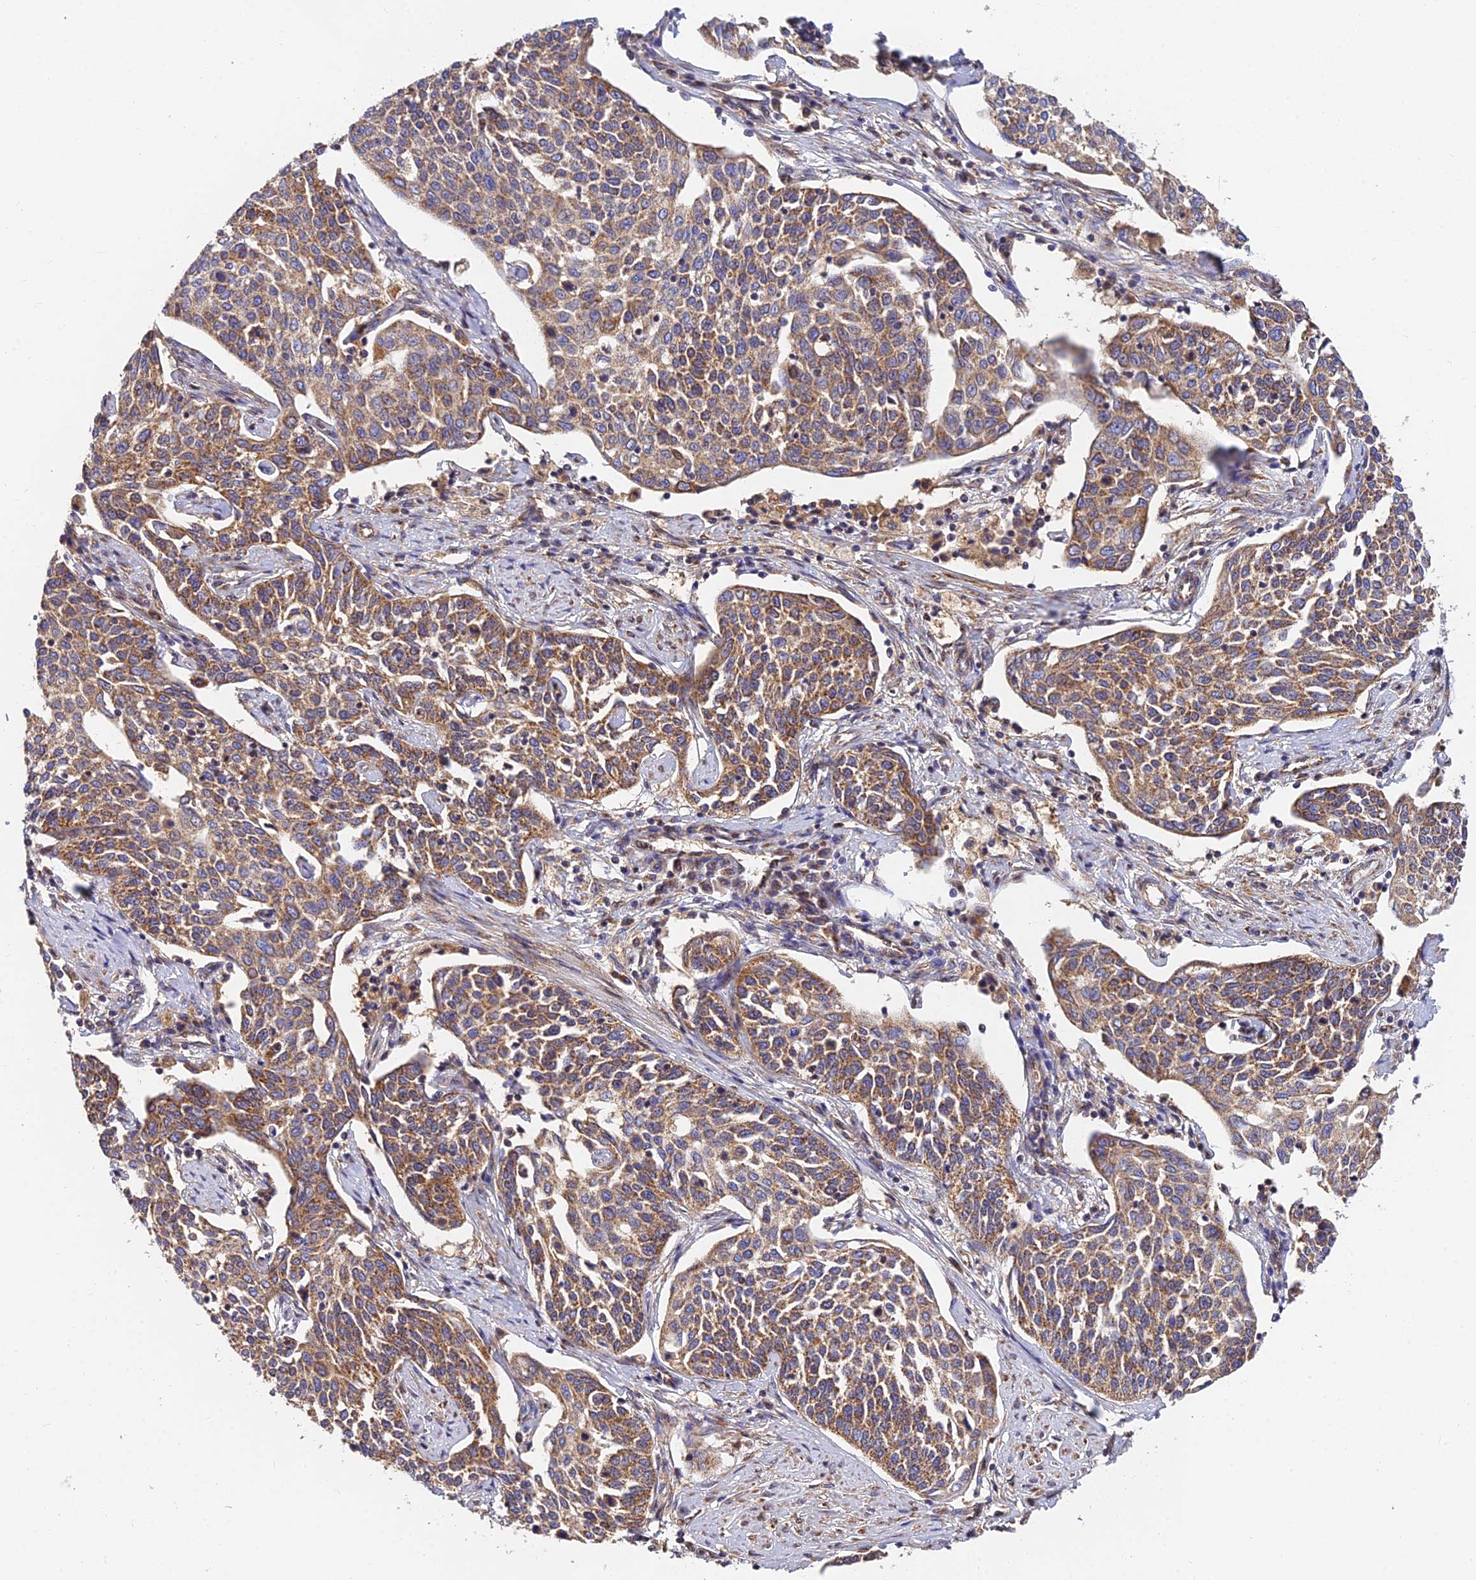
{"staining": {"intensity": "moderate", "quantity": ">75%", "location": "cytoplasmic/membranous"}, "tissue": "cervical cancer", "cell_type": "Tumor cells", "image_type": "cancer", "snomed": [{"axis": "morphology", "description": "Squamous cell carcinoma, NOS"}, {"axis": "topography", "description": "Cervix"}], "caption": "Cervical cancer stained with a brown dye demonstrates moderate cytoplasmic/membranous positive expression in about >75% of tumor cells.", "gene": "PODNL1", "patient": {"sex": "female", "age": 34}}